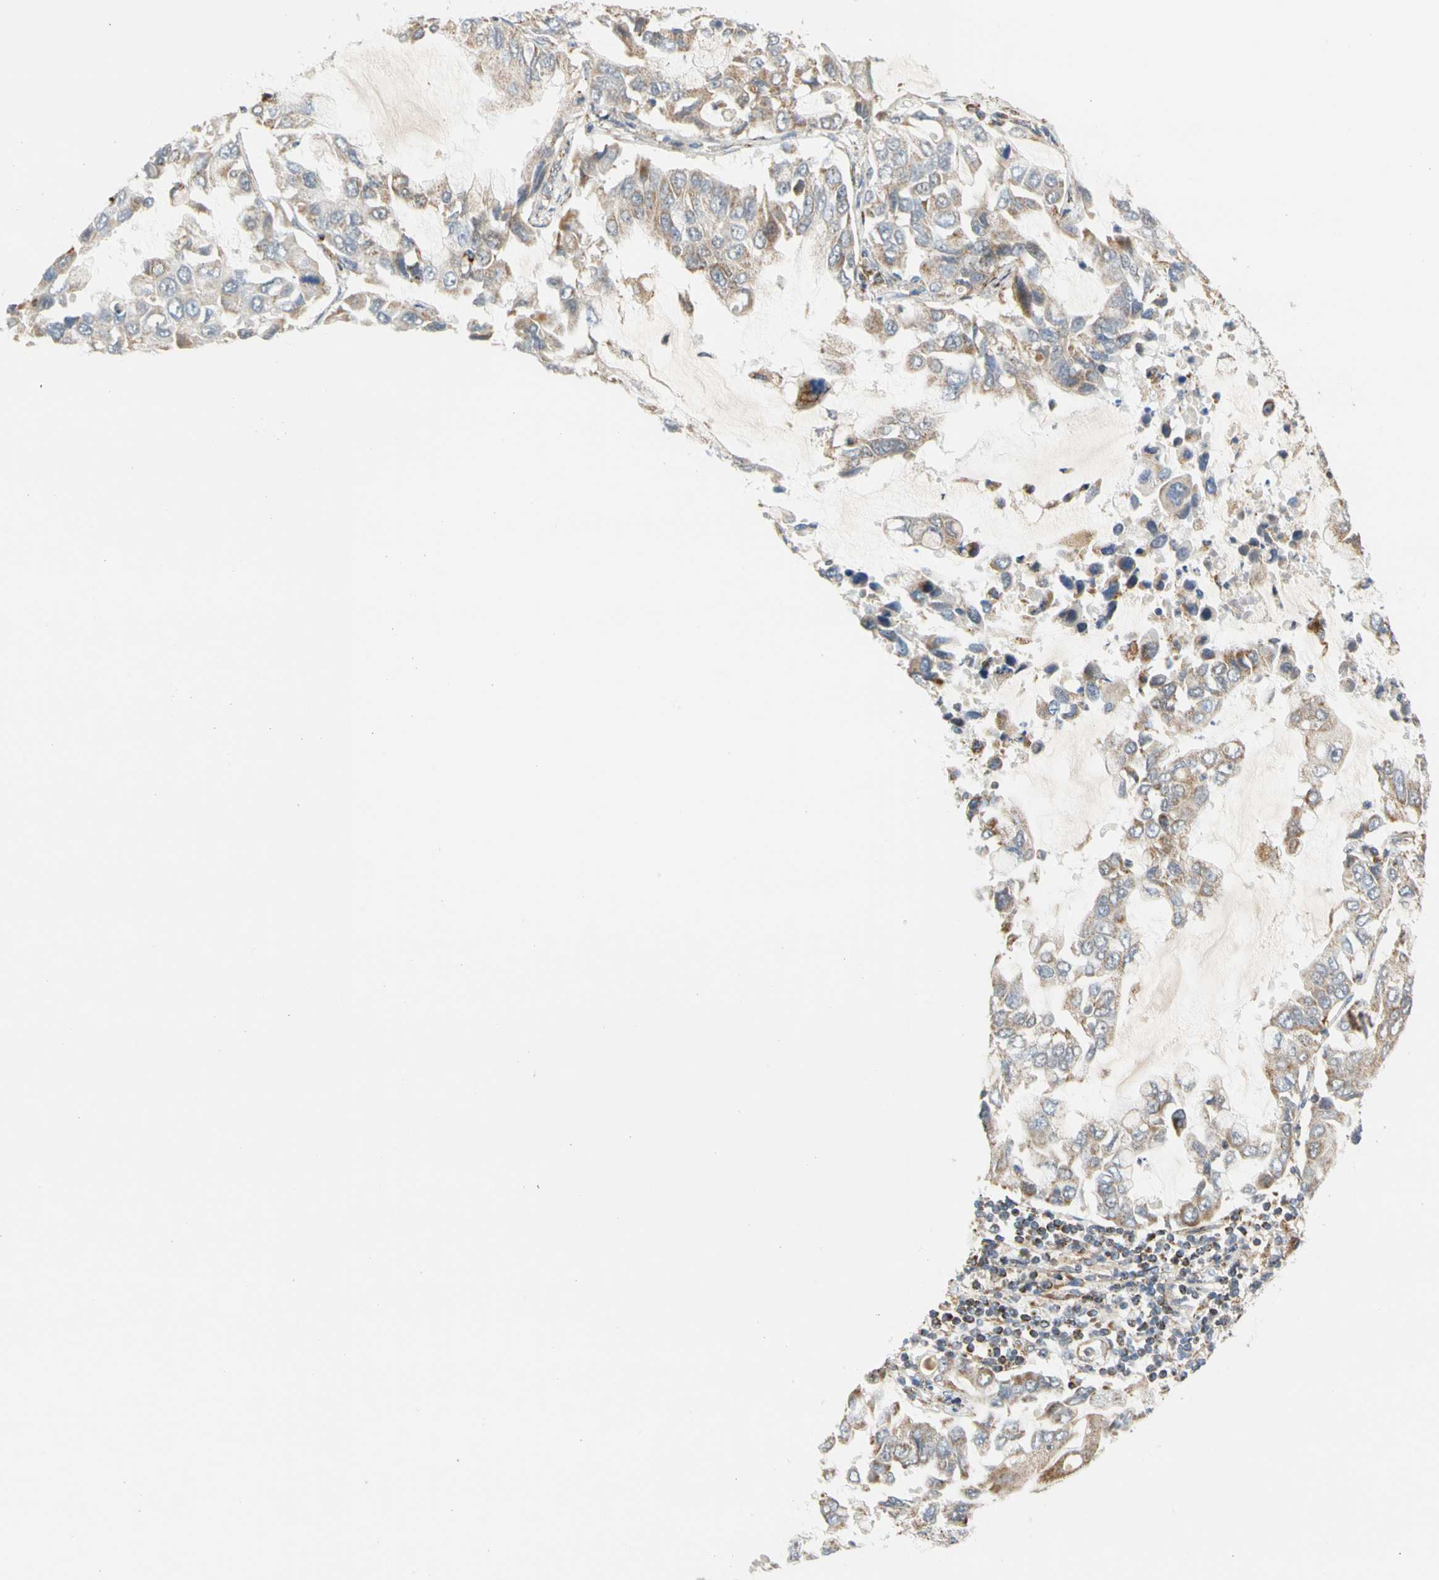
{"staining": {"intensity": "weak", "quantity": ">75%", "location": "cytoplasmic/membranous"}, "tissue": "lung cancer", "cell_type": "Tumor cells", "image_type": "cancer", "snomed": [{"axis": "morphology", "description": "Adenocarcinoma, NOS"}, {"axis": "topography", "description": "Lung"}], "caption": "Lung cancer stained with a brown dye displays weak cytoplasmic/membranous positive expression in about >75% of tumor cells.", "gene": "SFXN3", "patient": {"sex": "male", "age": 64}}